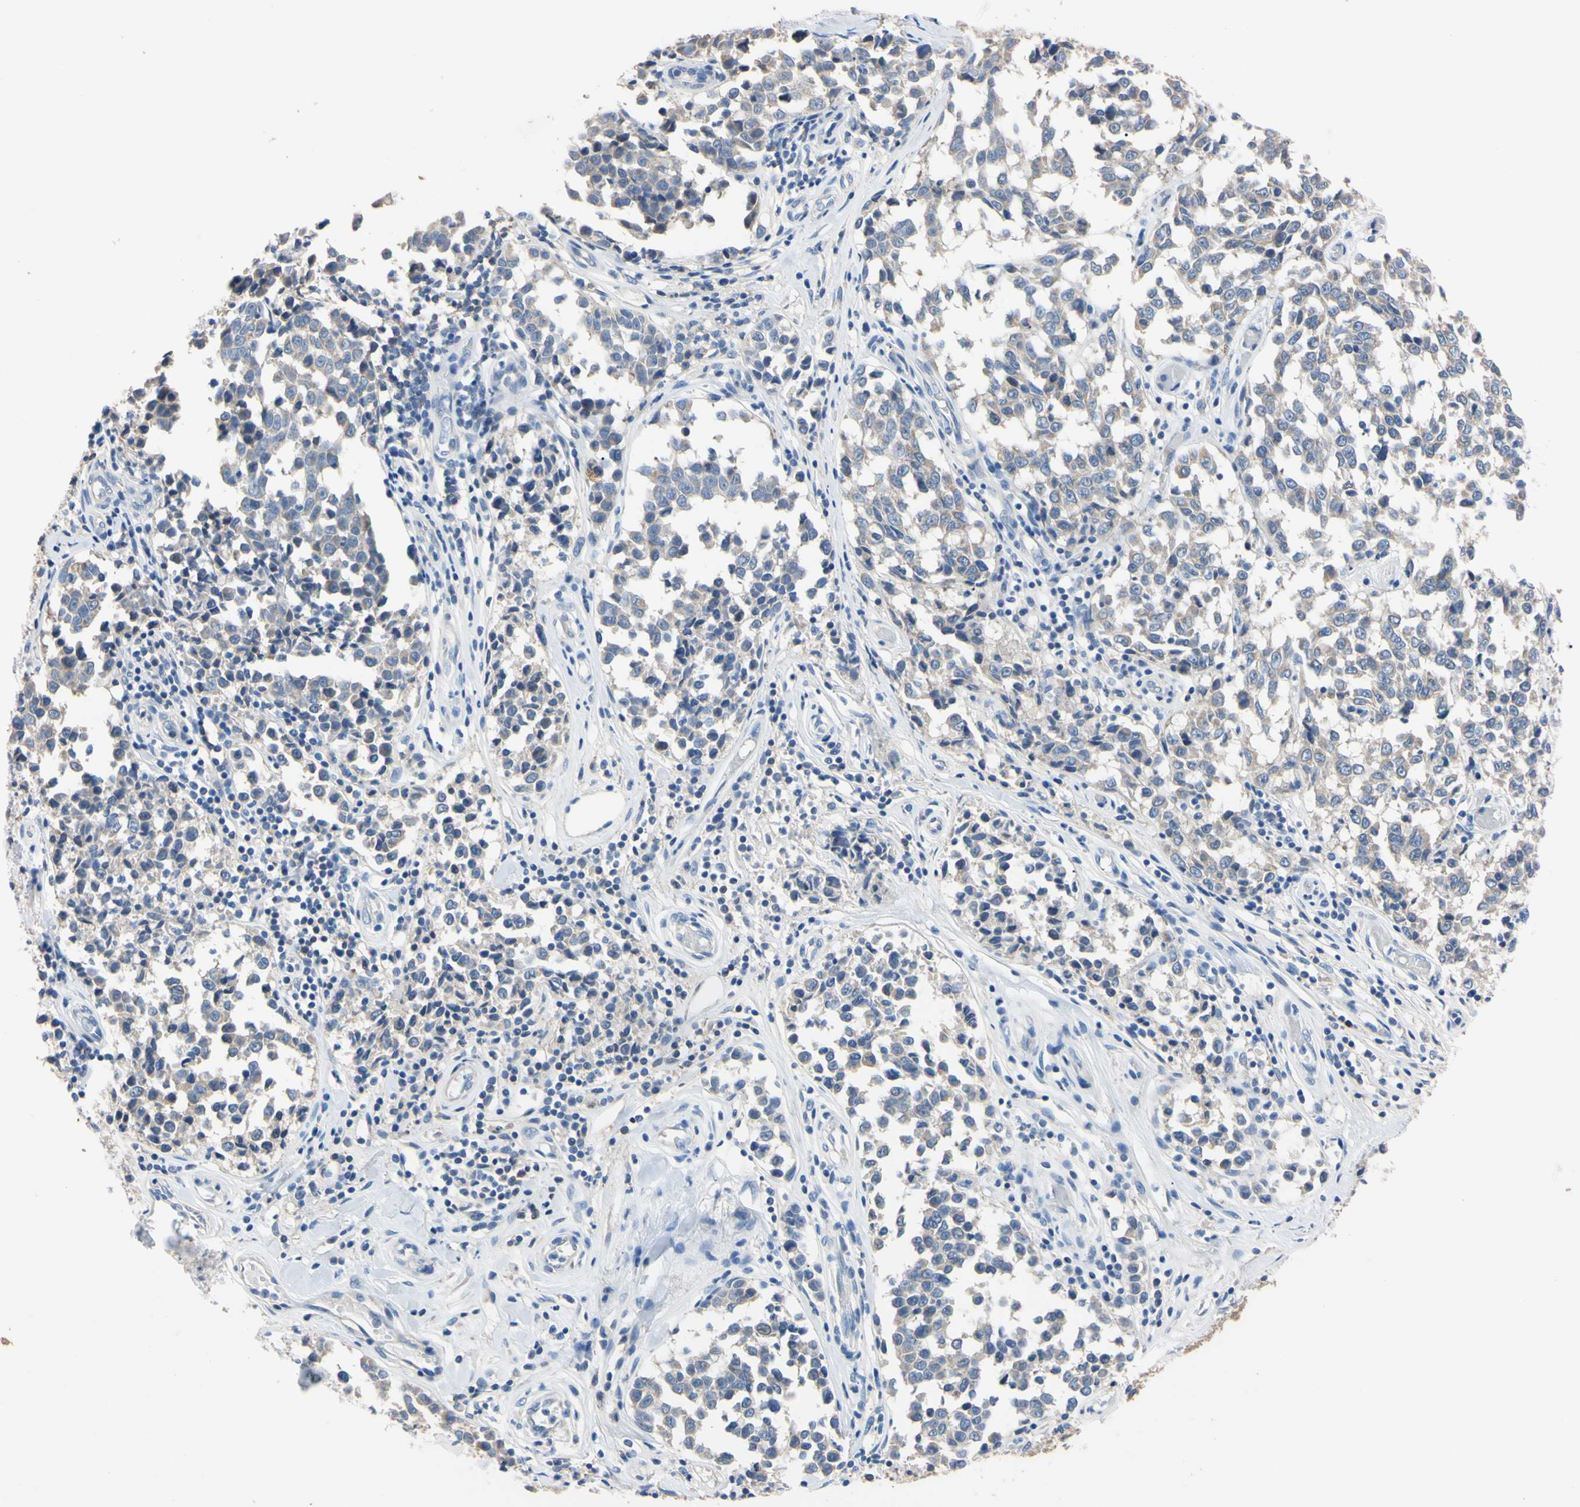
{"staining": {"intensity": "negative", "quantity": "none", "location": "none"}, "tissue": "melanoma", "cell_type": "Tumor cells", "image_type": "cancer", "snomed": [{"axis": "morphology", "description": "Malignant melanoma, NOS"}, {"axis": "topography", "description": "Skin"}], "caption": "Human melanoma stained for a protein using immunohistochemistry (IHC) displays no positivity in tumor cells.", "gene": "PNKD", "patient": {"sex": "female", "age": 64}}